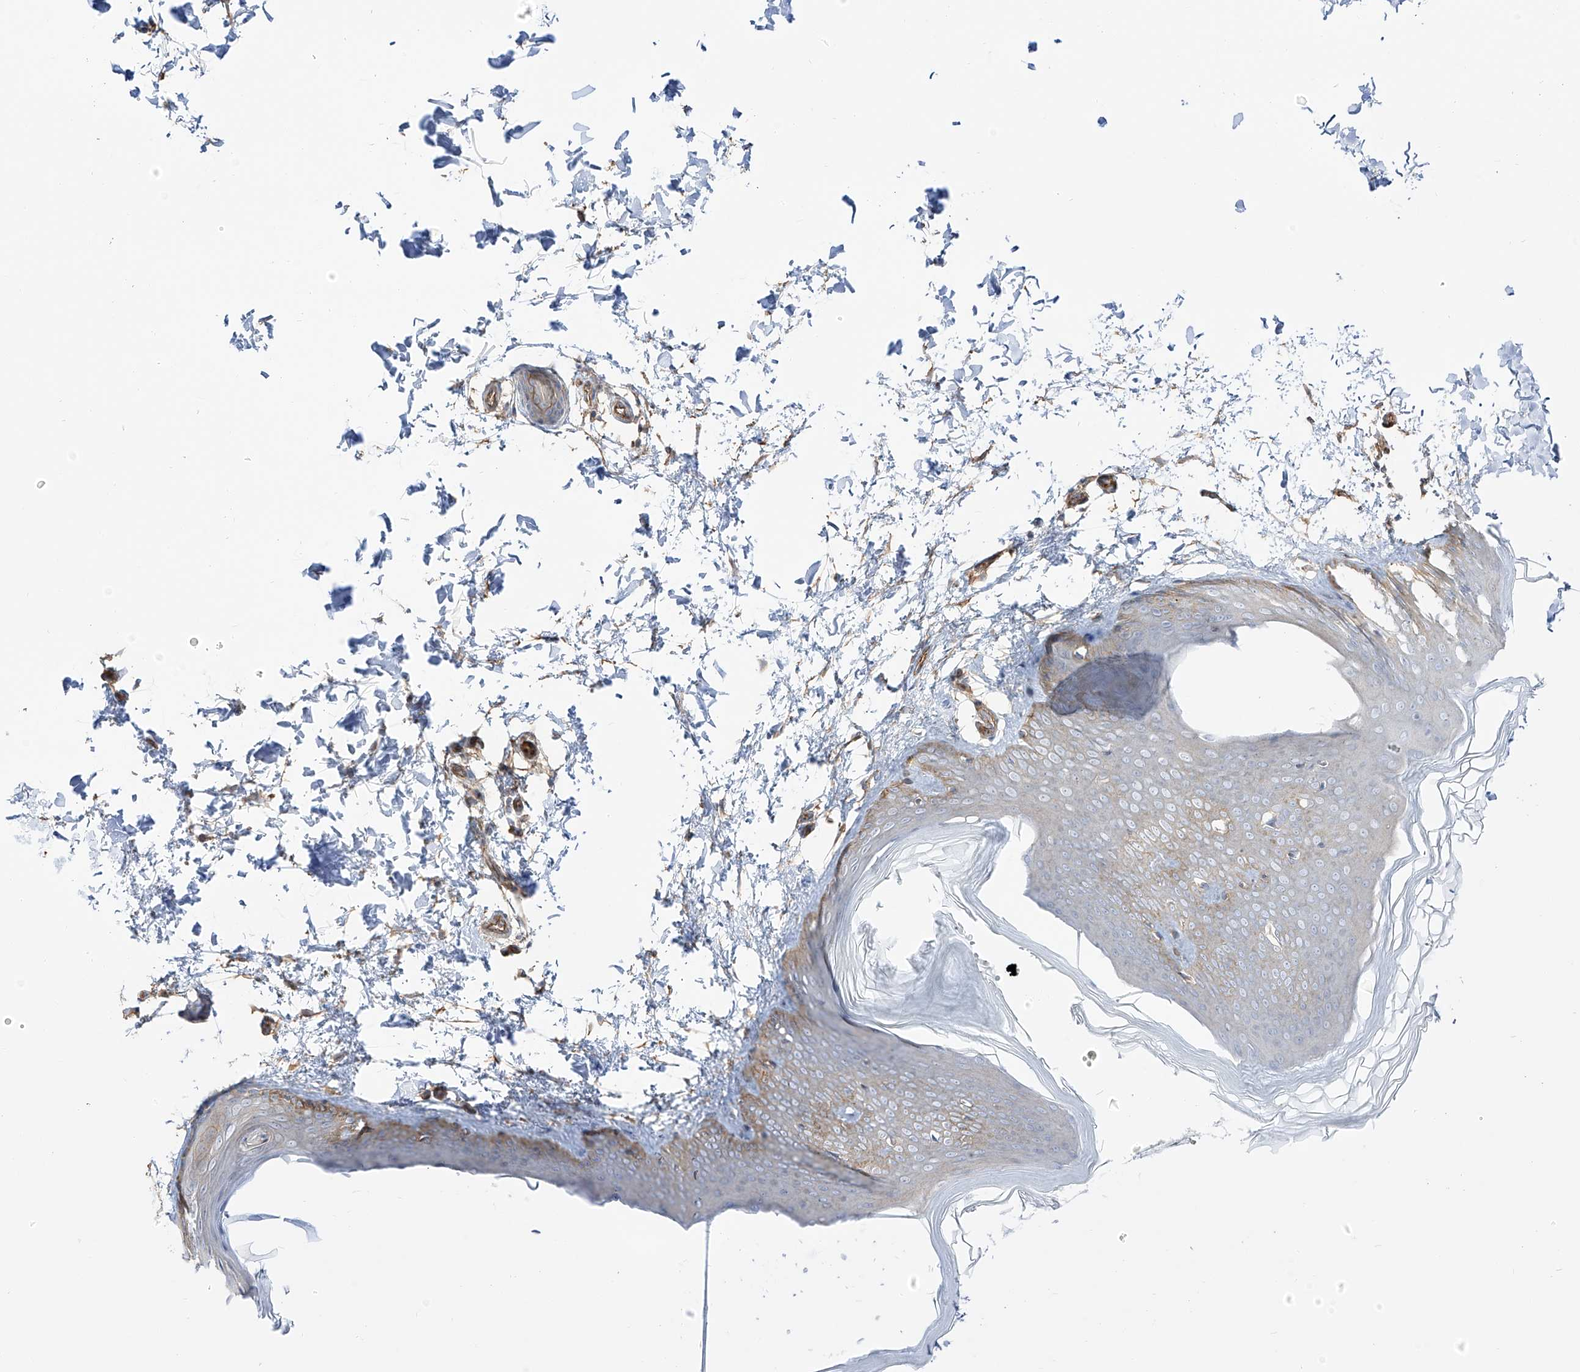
{"staining": {"intensity": "moderate", "quantity": ">75%", "location": "cytoplasmic/membranous"}, "tissue": "skin", "cell_type": "Fibroblasts", "image_type": "normal", "snomed": [{"axis": "morphology", "description": "Normal tissue, NOS"}, {"axis": "topography", "description": "Skin"}], "caption": "The micrograph reveals staining of benign skin, revealing moderate cytoplasmic/membranous protein staining (brown color) within fibroblasts. The protein of interest is stained brown, and the nuclei are stained in blue (DAB (3,3'-diaminobenzidine) IHC with brightfield microscopy, high magnification).", "gene": "ZNF180", "patient": {"sex": "female", "age": 27}}